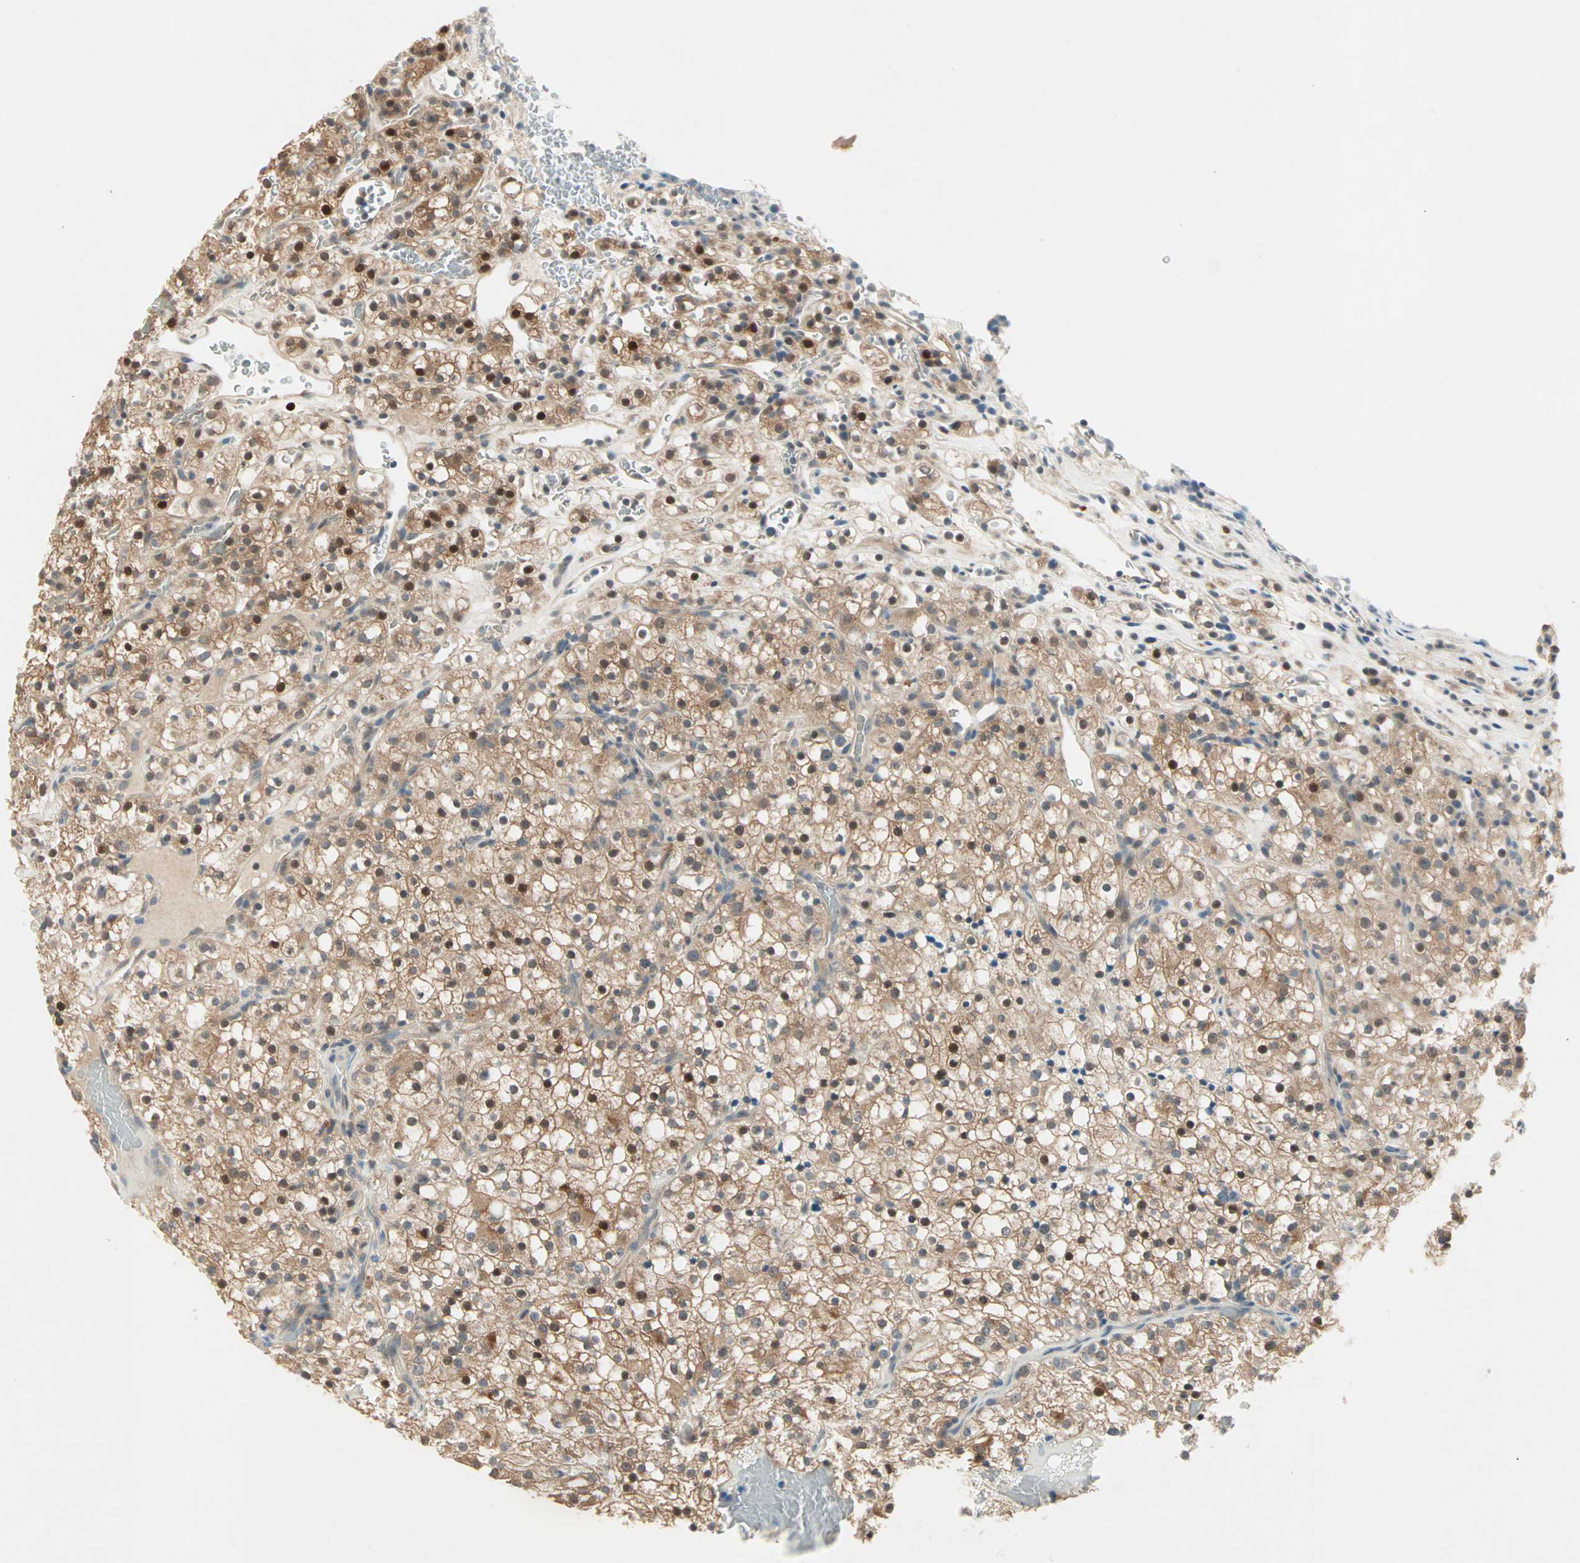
{"staining": {"intensity": "moderate", "quantity": ">75%", "location": "cytoplasmic/membranous,nuclear"}, "tissue": "renal cancer", "cell_type": "Tumor cells", "image_type": "cancer", "snomed": [{"axis": "morphology", "description": "Normal tissue, NOS"}, {"axis": "morphology", "description": "Adenocarcinoma, NOS"}, {"axis": "topography", "description": "Kidney"}], "caption": "Renal adenocarcinoma stained for a protein demonstrates moderate cytoplasmic/membranous and nuclear positivity in tumor cells.", "gene": "RTL6", "patient": {"sex": "female", "age": 72}}